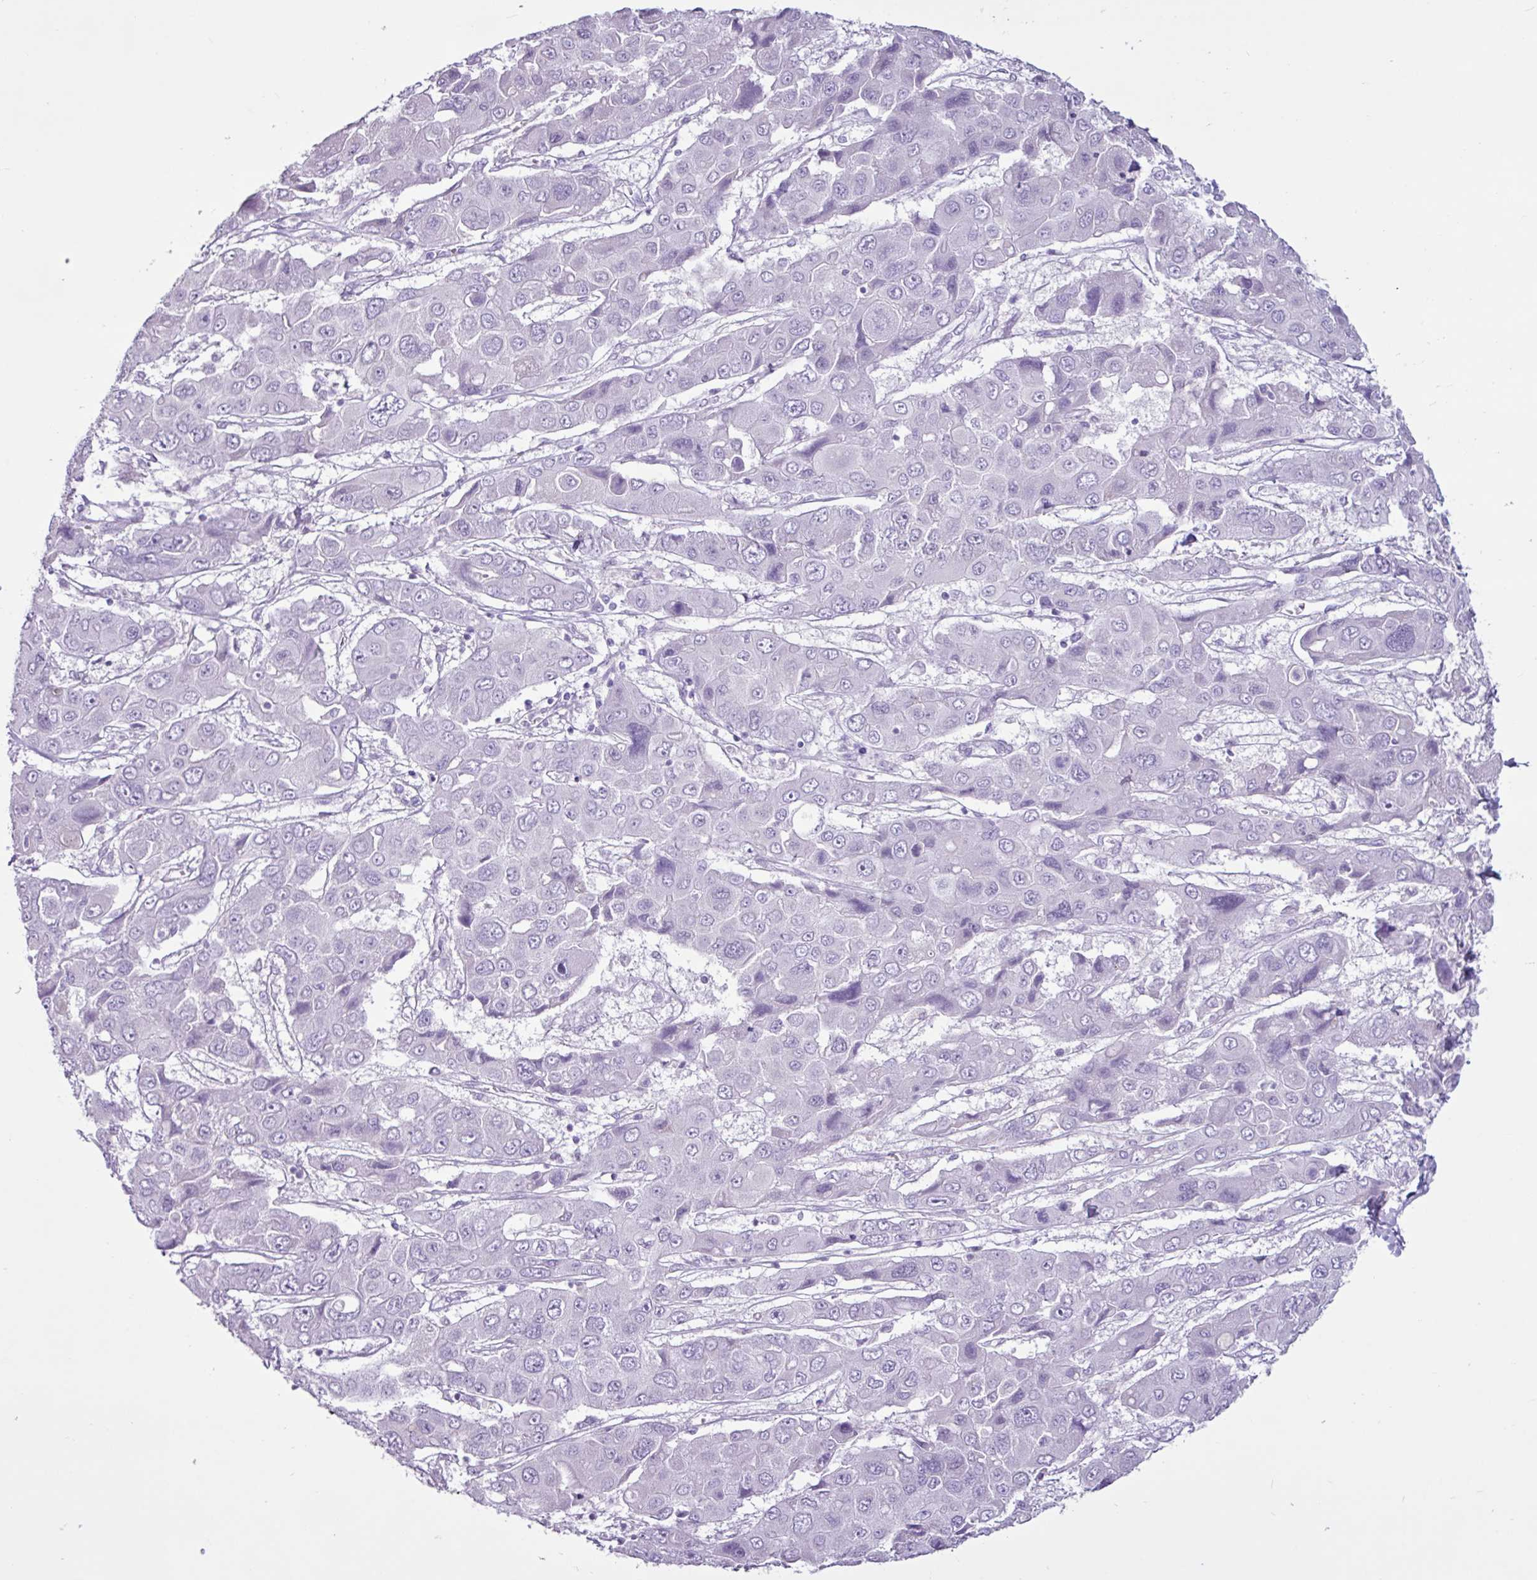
{"staining": {"intensity": "negative", "quantity": "none", "location": "none"}, "tissue": "liver cancer", "cell_type": "Tumor cells", "image_type": "cancer", "snomed": [{"axis": "morphology", "description": "Cholangiocarcinoma"}, {"axis": "topography", "description": "Liver"}], "caption": "High power microscopy image of an immunohistochemistry image of liver cholangiocarcinoma, revealing no significant expression in tumor cells. (DAB immunohistochemistry (IHC) with hematoxylin counter stain).", "gene": "PGR", "patient": {"sex": "male", "age": 67}}